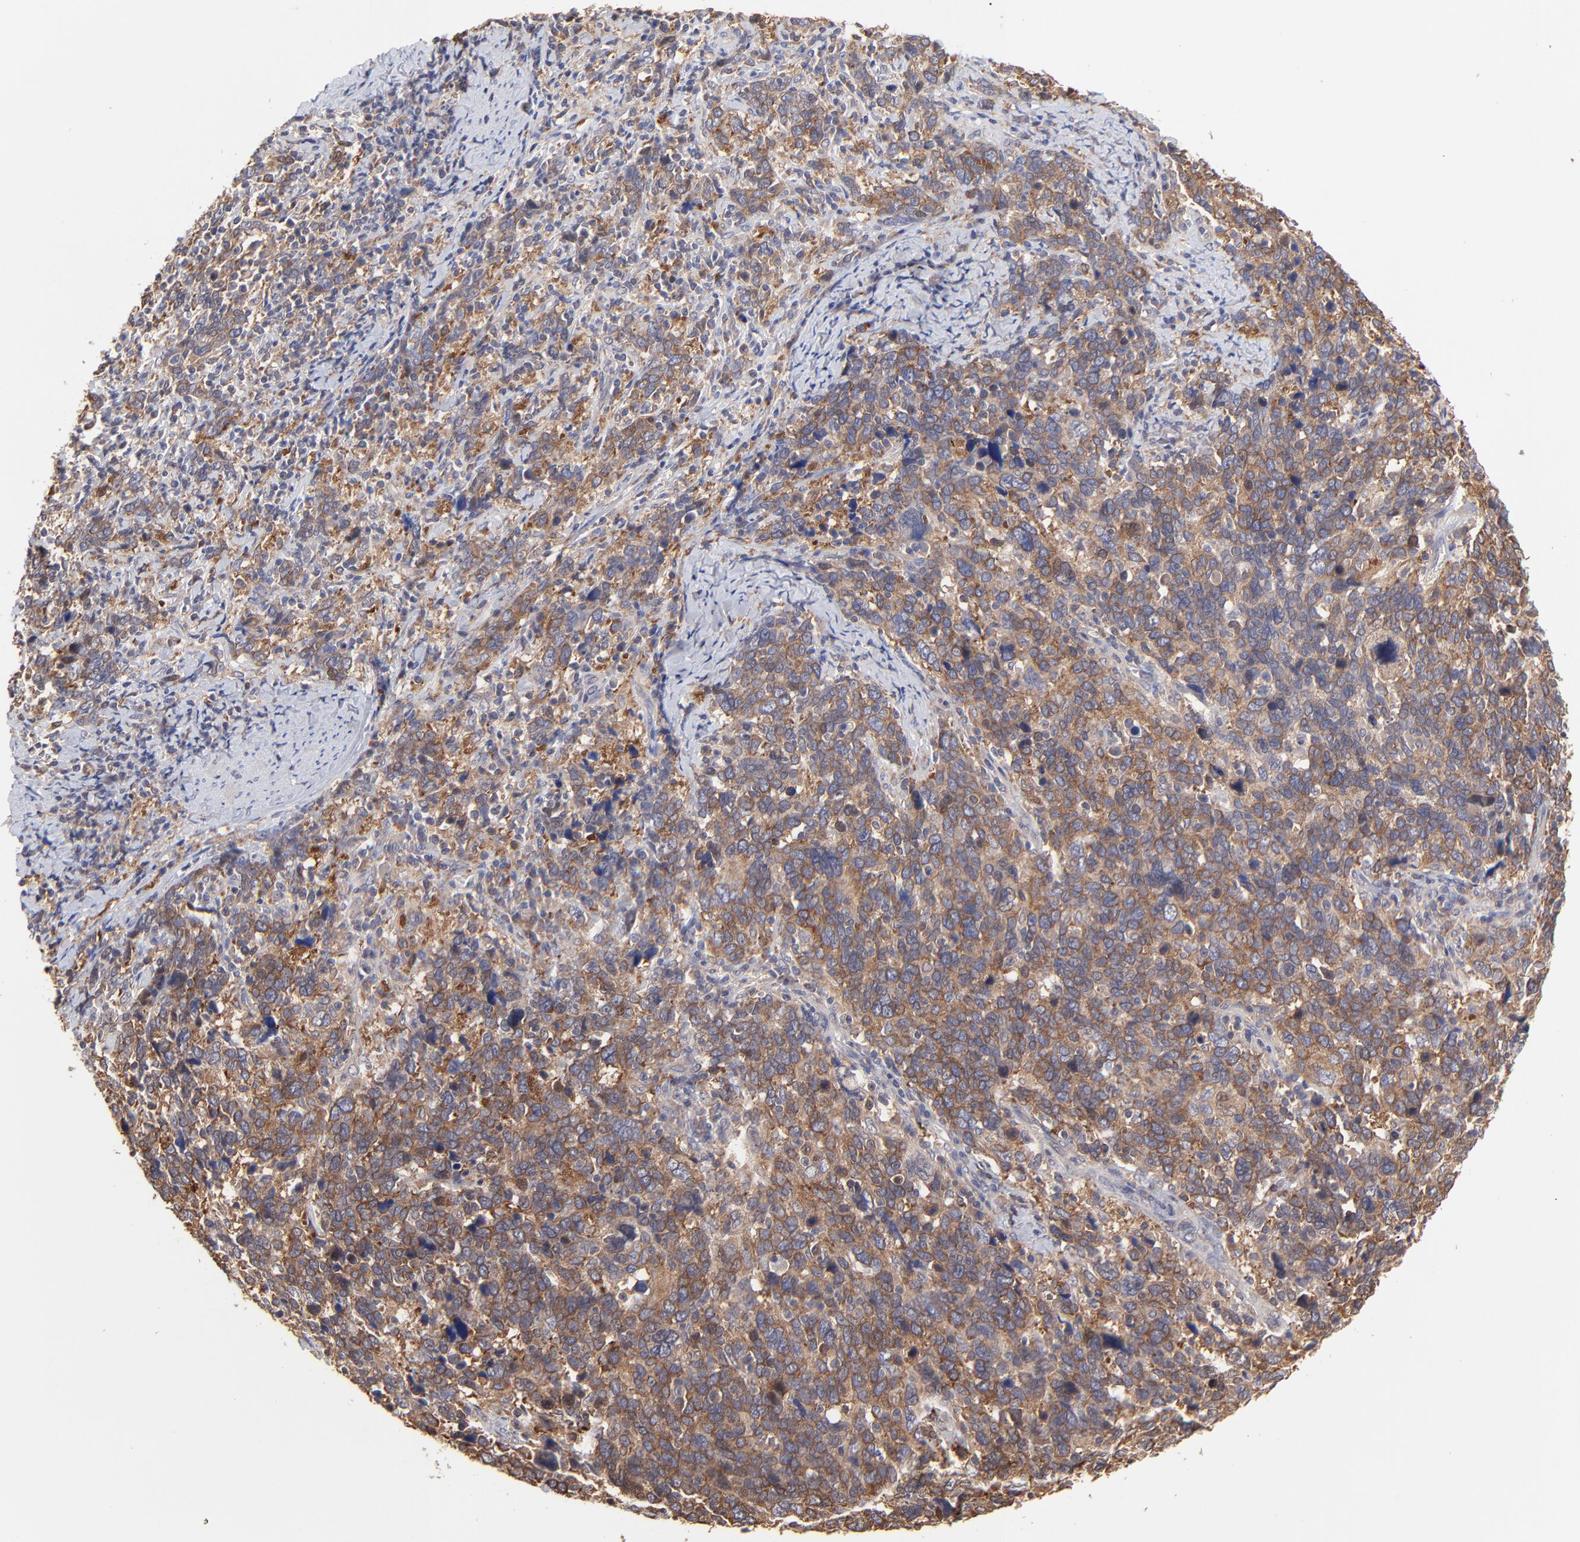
{"staining": {"intensity": "moderate", "quantity": ">75%", "location": "cytoplasmic/membranous"}, "tissue": "cervical cancer", "cell_type": "Tumor cells", "image_type": "cancer", "snomed": [{"axis": "morphology", "description": "Squamous cell carcinoma, NOS"}, {"axis": "topography", "description": "Cervix"}], "caption": "There is medium levels of moderate cytoplasmic/membranous positivity in tumor cells of cervical cancer (squamous cell carcinoma), as demonstrated by immunohistochemical staining (brown color).", "gene": "GART", "patient": {"sex": "female", "age": 41}}